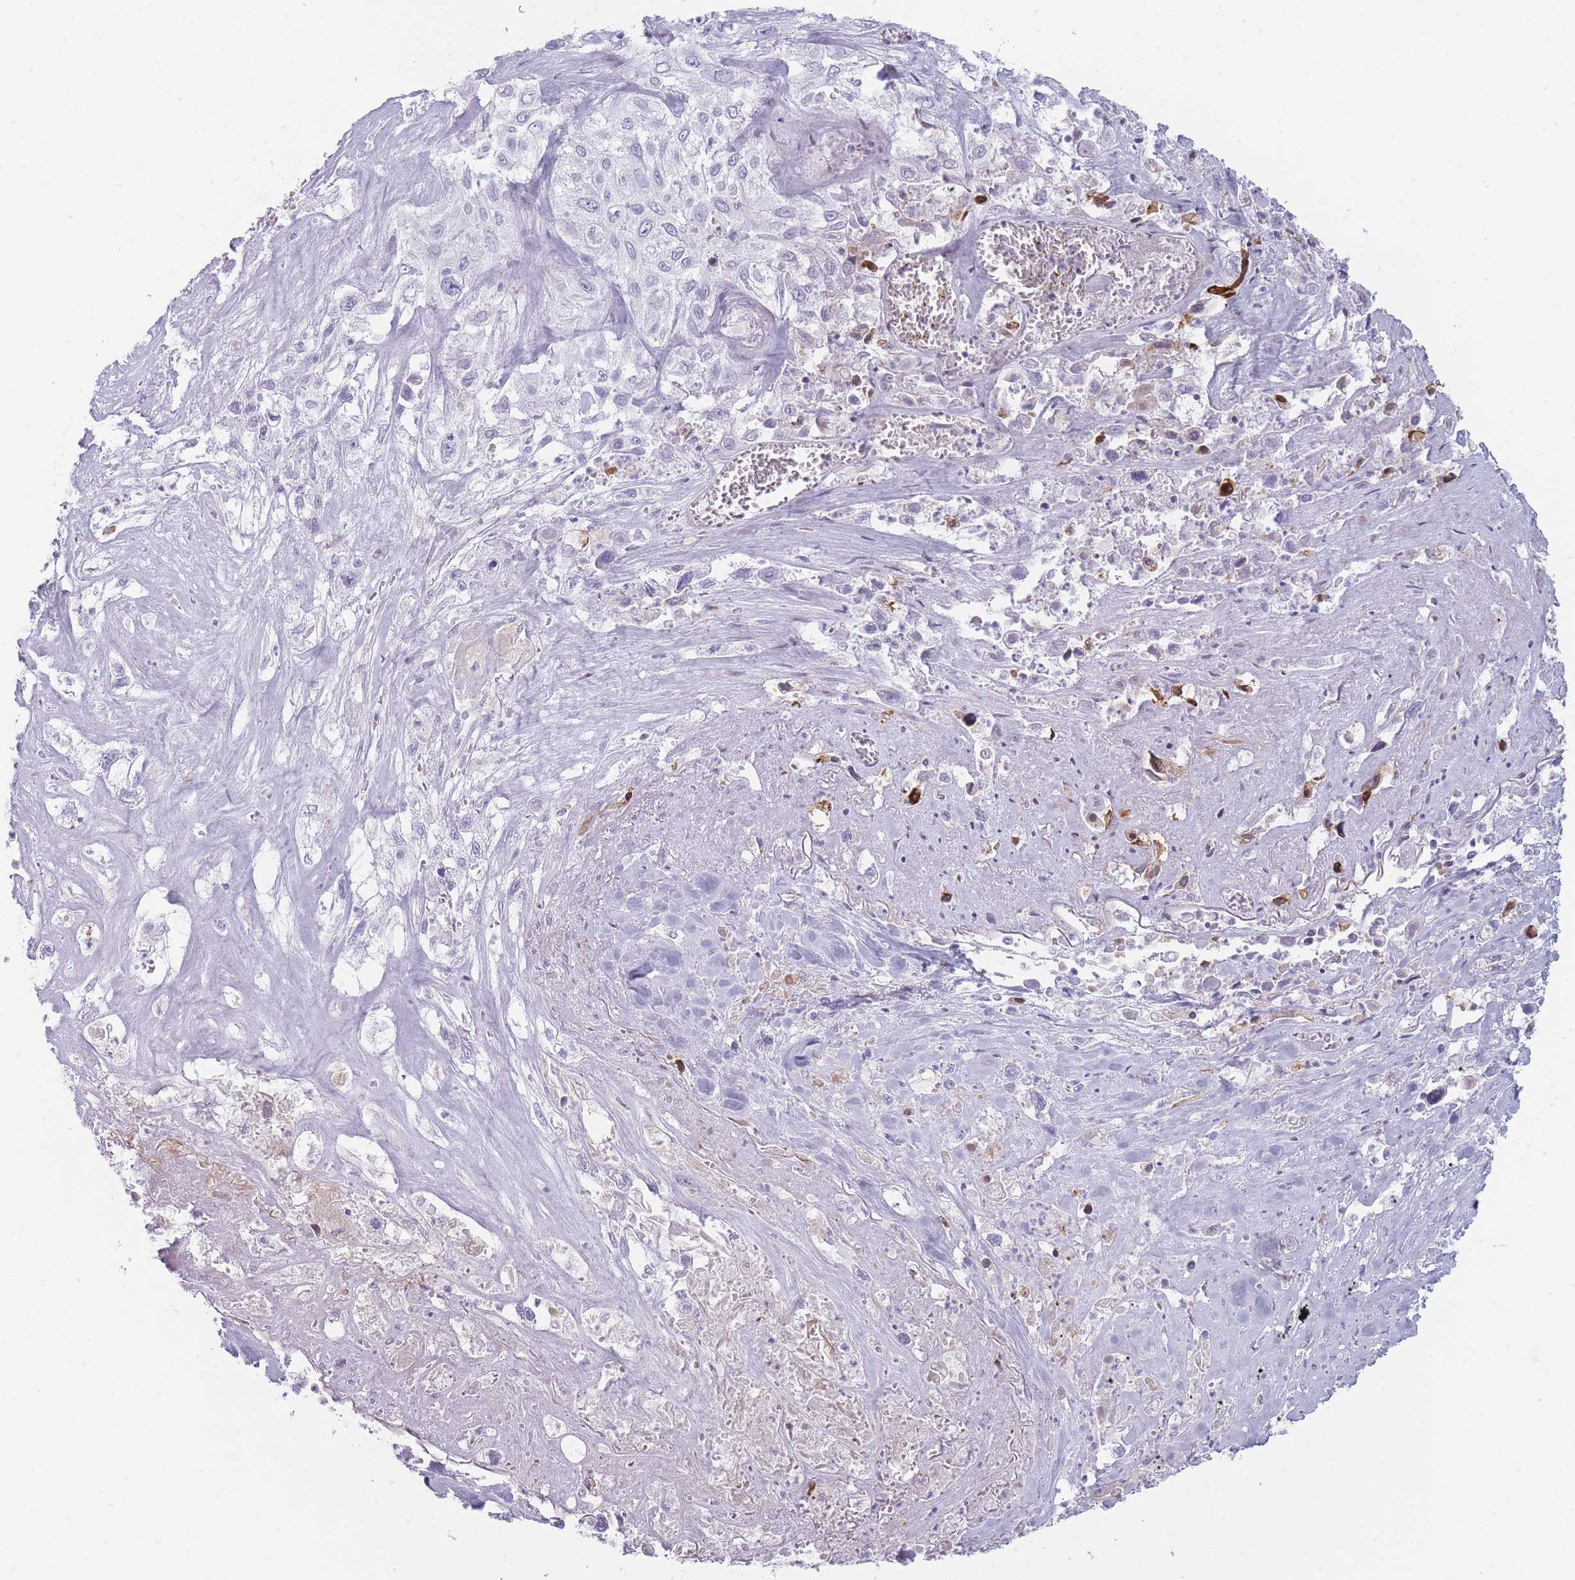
{"staining": {"intensity": "negative", "quantity": "none", "location": "none"}, "tissue": "lung cancer", "cell_type": "Tumor cells", "image_type": "cancer", "snomed": [{"axis": "morphology", "description": "Squamous cell carcinoma, NOS"}, {"axis": "topography", "description": "Lung"}], "caption": "High power microscopy photomicrograph of an immunohistochemistry (IHC) histopathology image of lung squamous cell carcinoma, revealing no significant expression in tumor cells.", "gene": "IFNA6", "patient": {"sex": "female", "age": 69}}